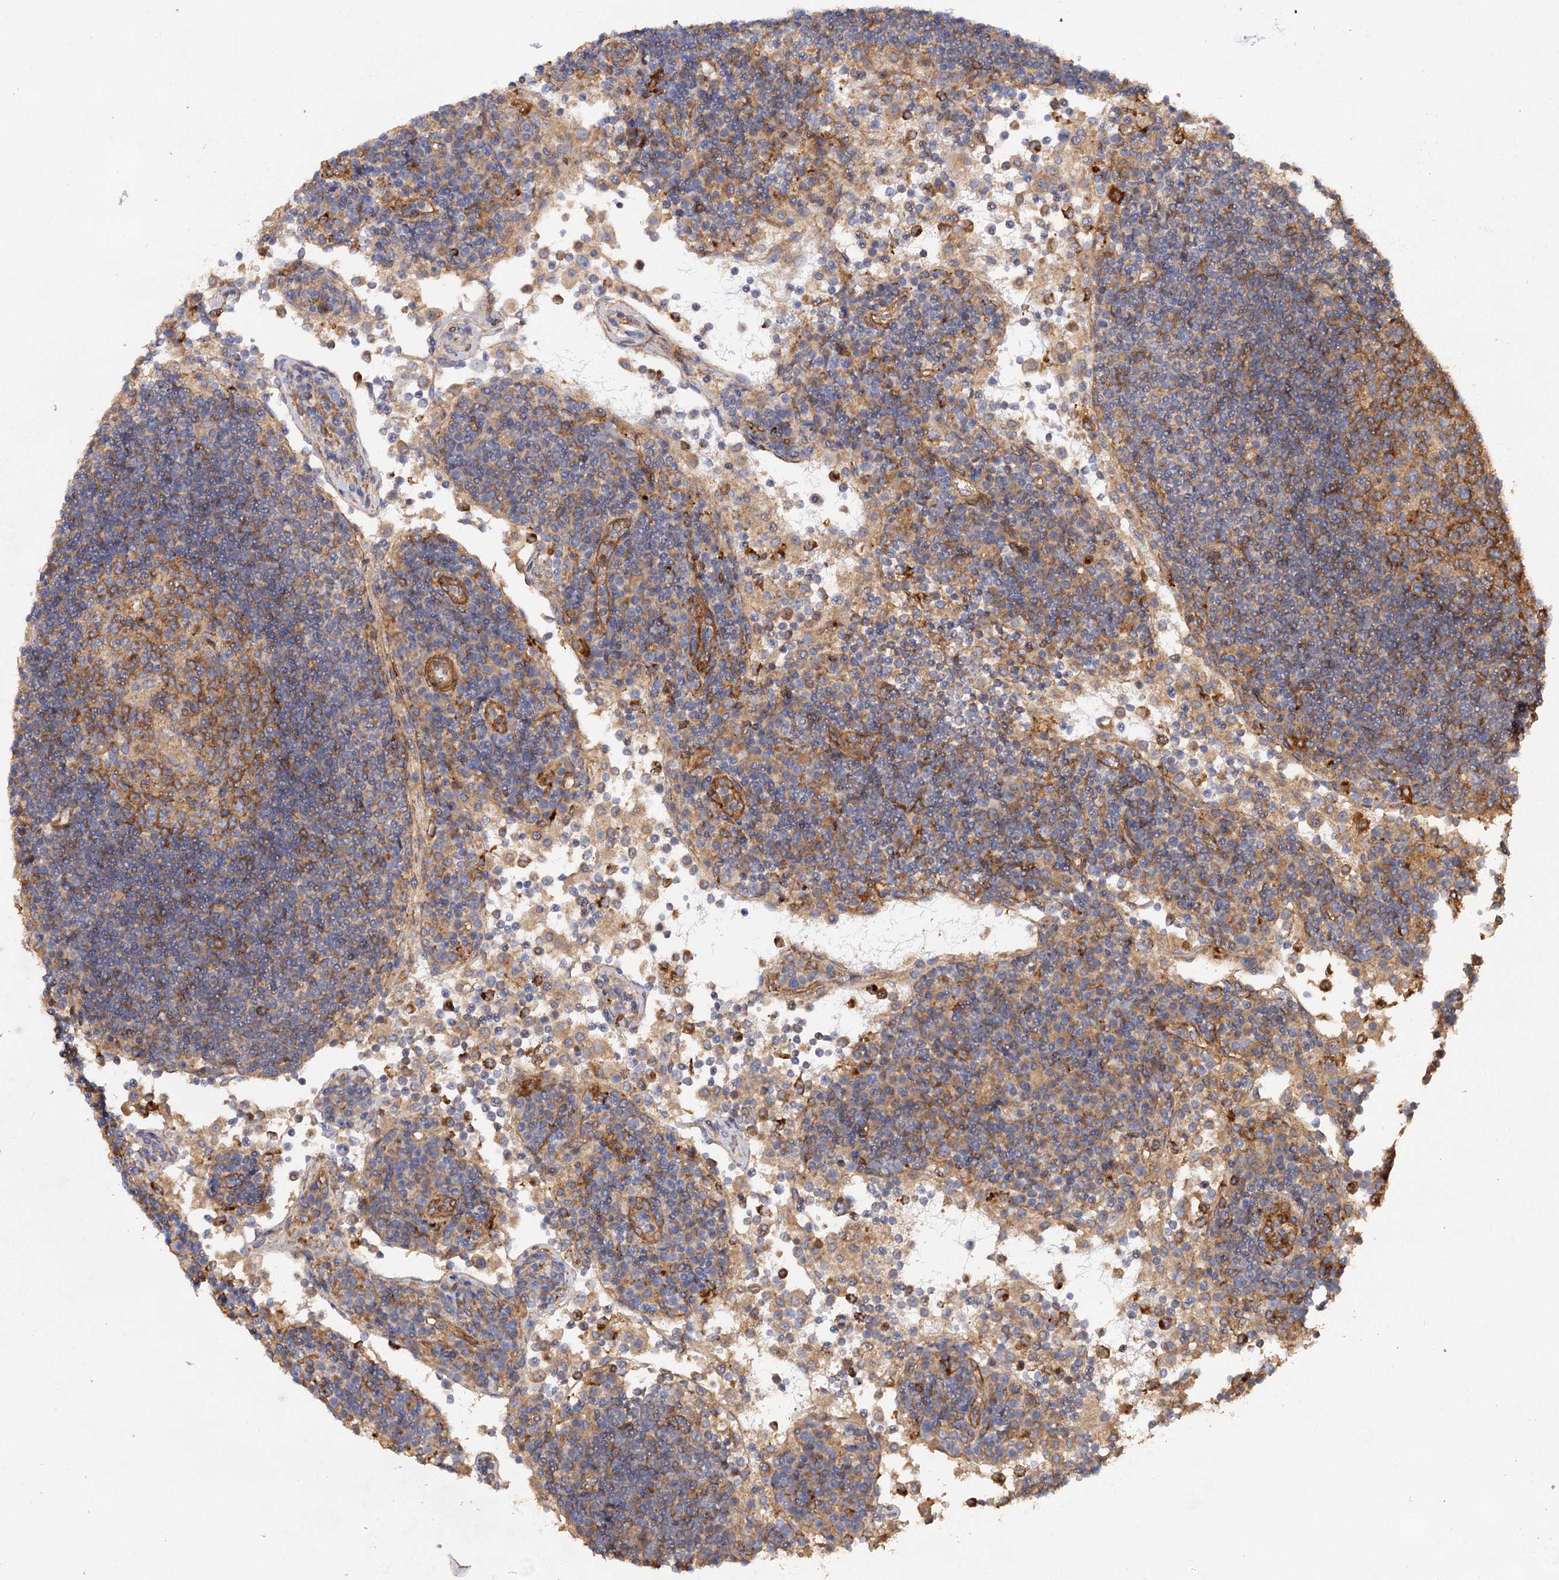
{"staining": {"intensity": "moderate", "quantity": ">75%", "location": "cytoplasmic/membranous"}, "tissue": "lymph node", "cell_type": "Germinal center cells", "image_type": "normal", "snomed": [{"axis": "morphology", "description": "Normal tissue, NOS"}, {"axis": "topography", "description": "Lymph node"}], "caption": "A brown stain labels moderate cytoplasmic/membranous expression of a protein in germinal center cells of unremarkable human lymph node.", "gene": "CSAD", "patient": {"sex": "female", "age": 53}}